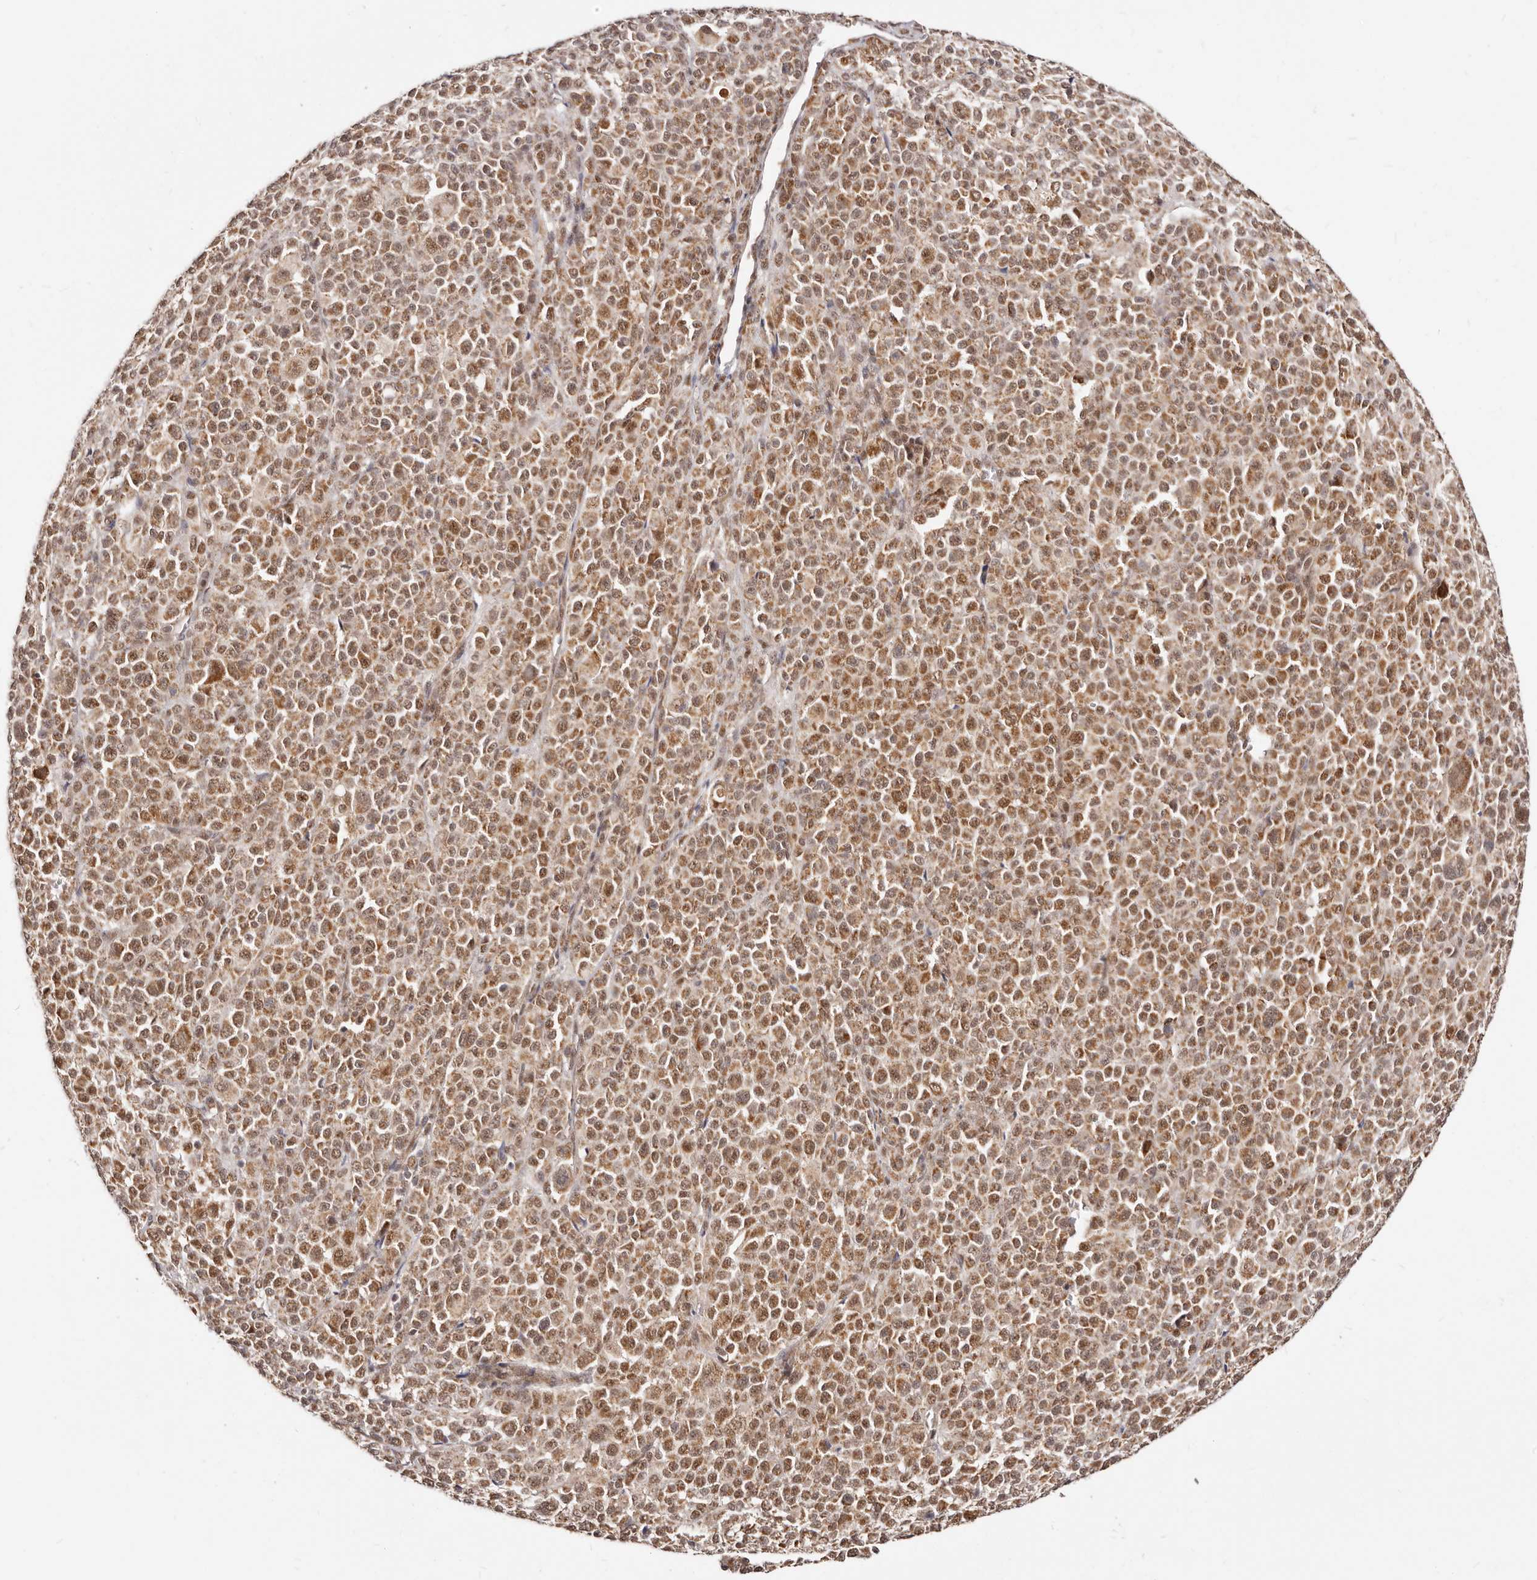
{"staining": {"intensity": "moderate", "quantity": ">75%", "location": "cytoplasmic/membranous,nuclear"}, "tissue": "melanoma", "cell_type": "Tumor cells", "image_type": "cancer", "snomed": [{"axis": "morphology", "description": "Malignant melanoma, Metastatic site"}, {"axis": "topography", "description": "Skin"}], "caption": "Human melanoma stained with a brown dye reveals moderate cytoplasmic/membranous and nuclear positive staining in about >75% of tumor cells.", "gene": "SEC14L1", "patient": {"sex": "female", "age": 74}}